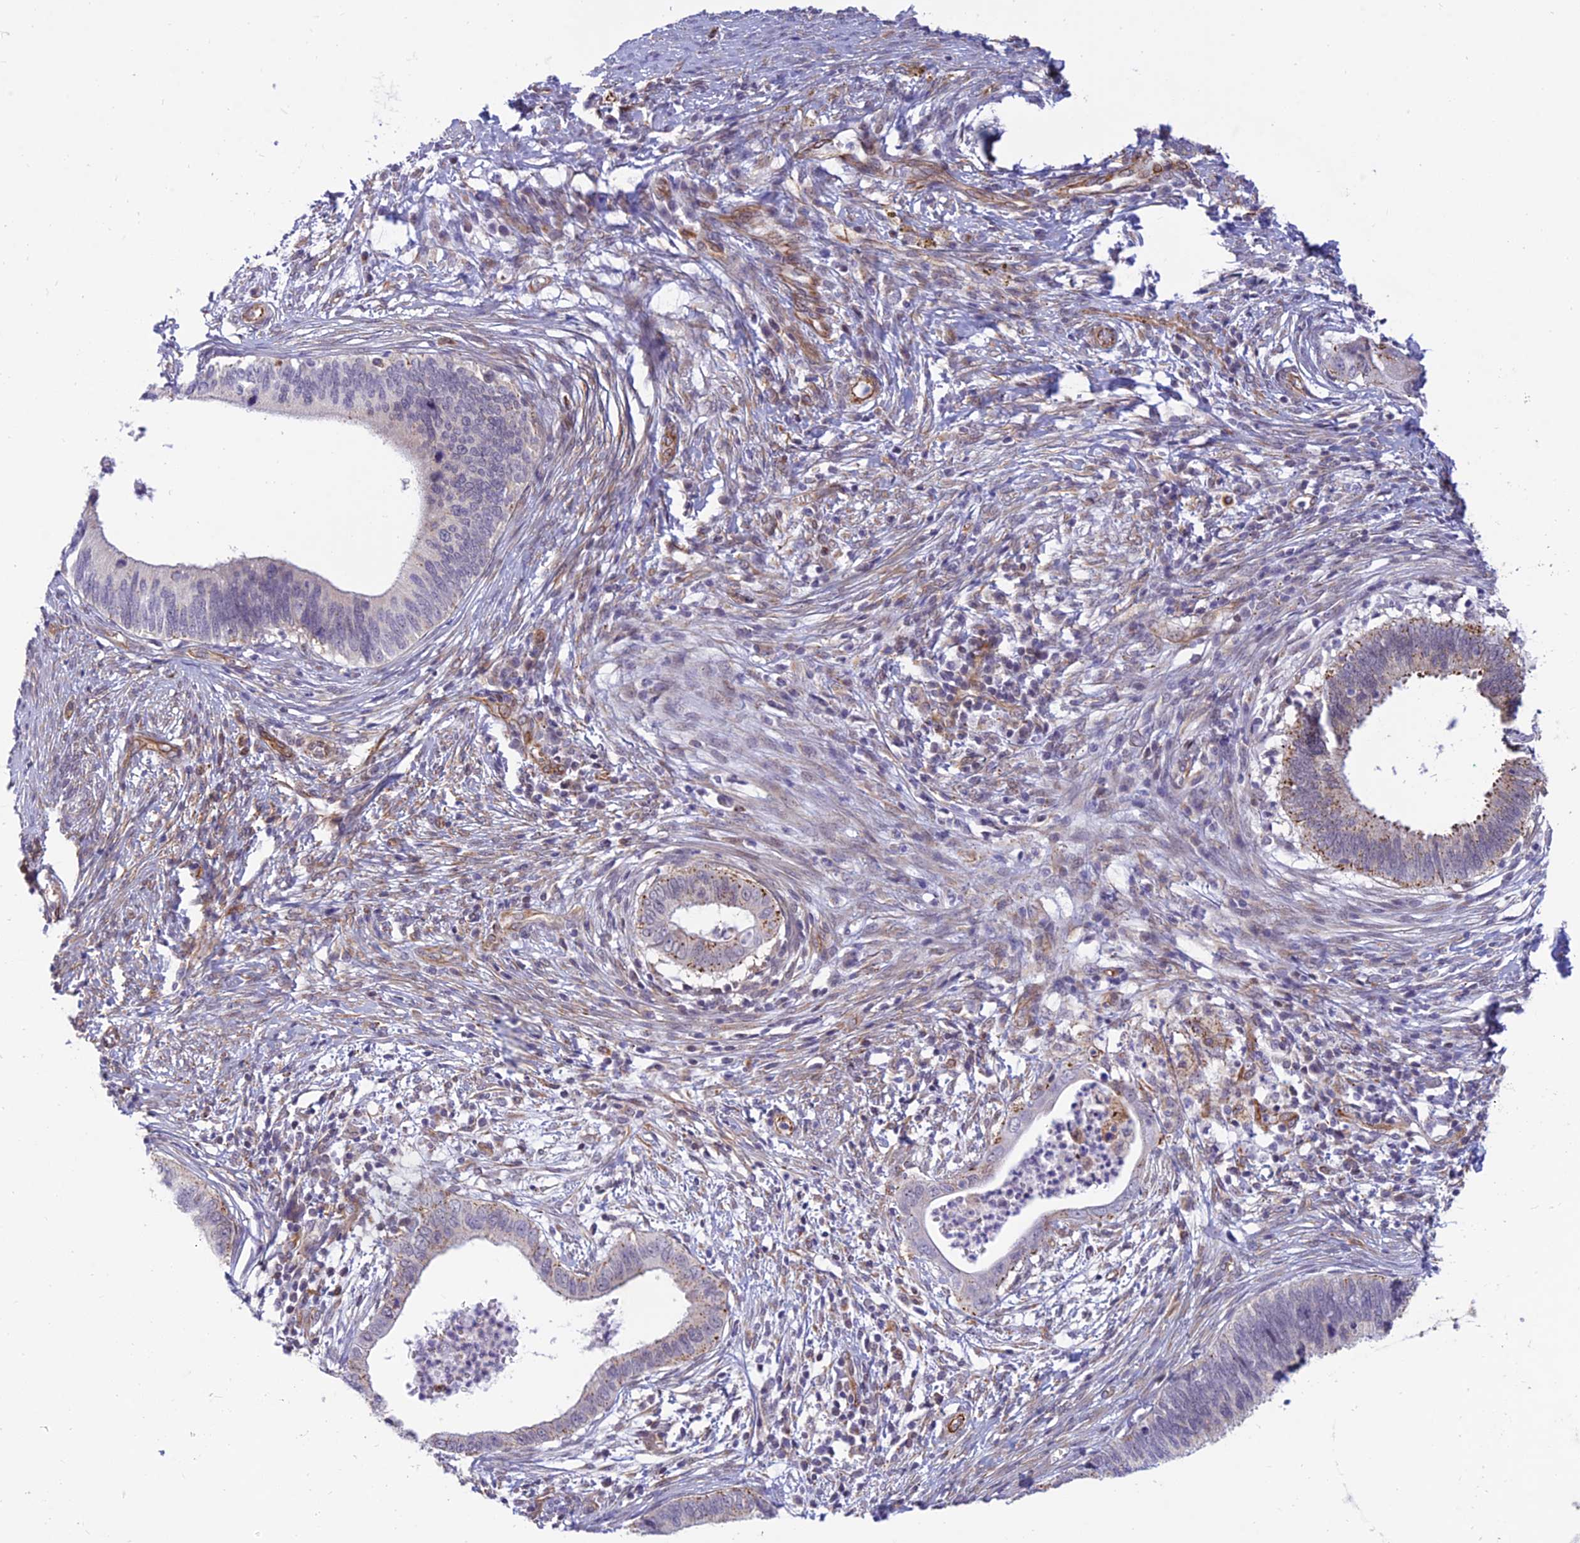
{"staining": {"intensity": "moderate", "quantity": "<25%", "location": "cytoplasmic/membranous"}, "tissue": "cervical cancer", "cell_type": "Tumor cells", "image_type": "cancer", "snomed": [{"axis": "morphology", "description": "Adenocarcinoma, NOS"}, {"axis": "topography", "description": "Cervix"}], "caption": "A low amount of moderate cytoplasmic/membranous positivity is seen in approximately <25% of tumor cells in cervical cancer (adenocarcinoma) tissue.", "gene": "SAPCD2", "patient": {"sex": "female", "age": 42}}